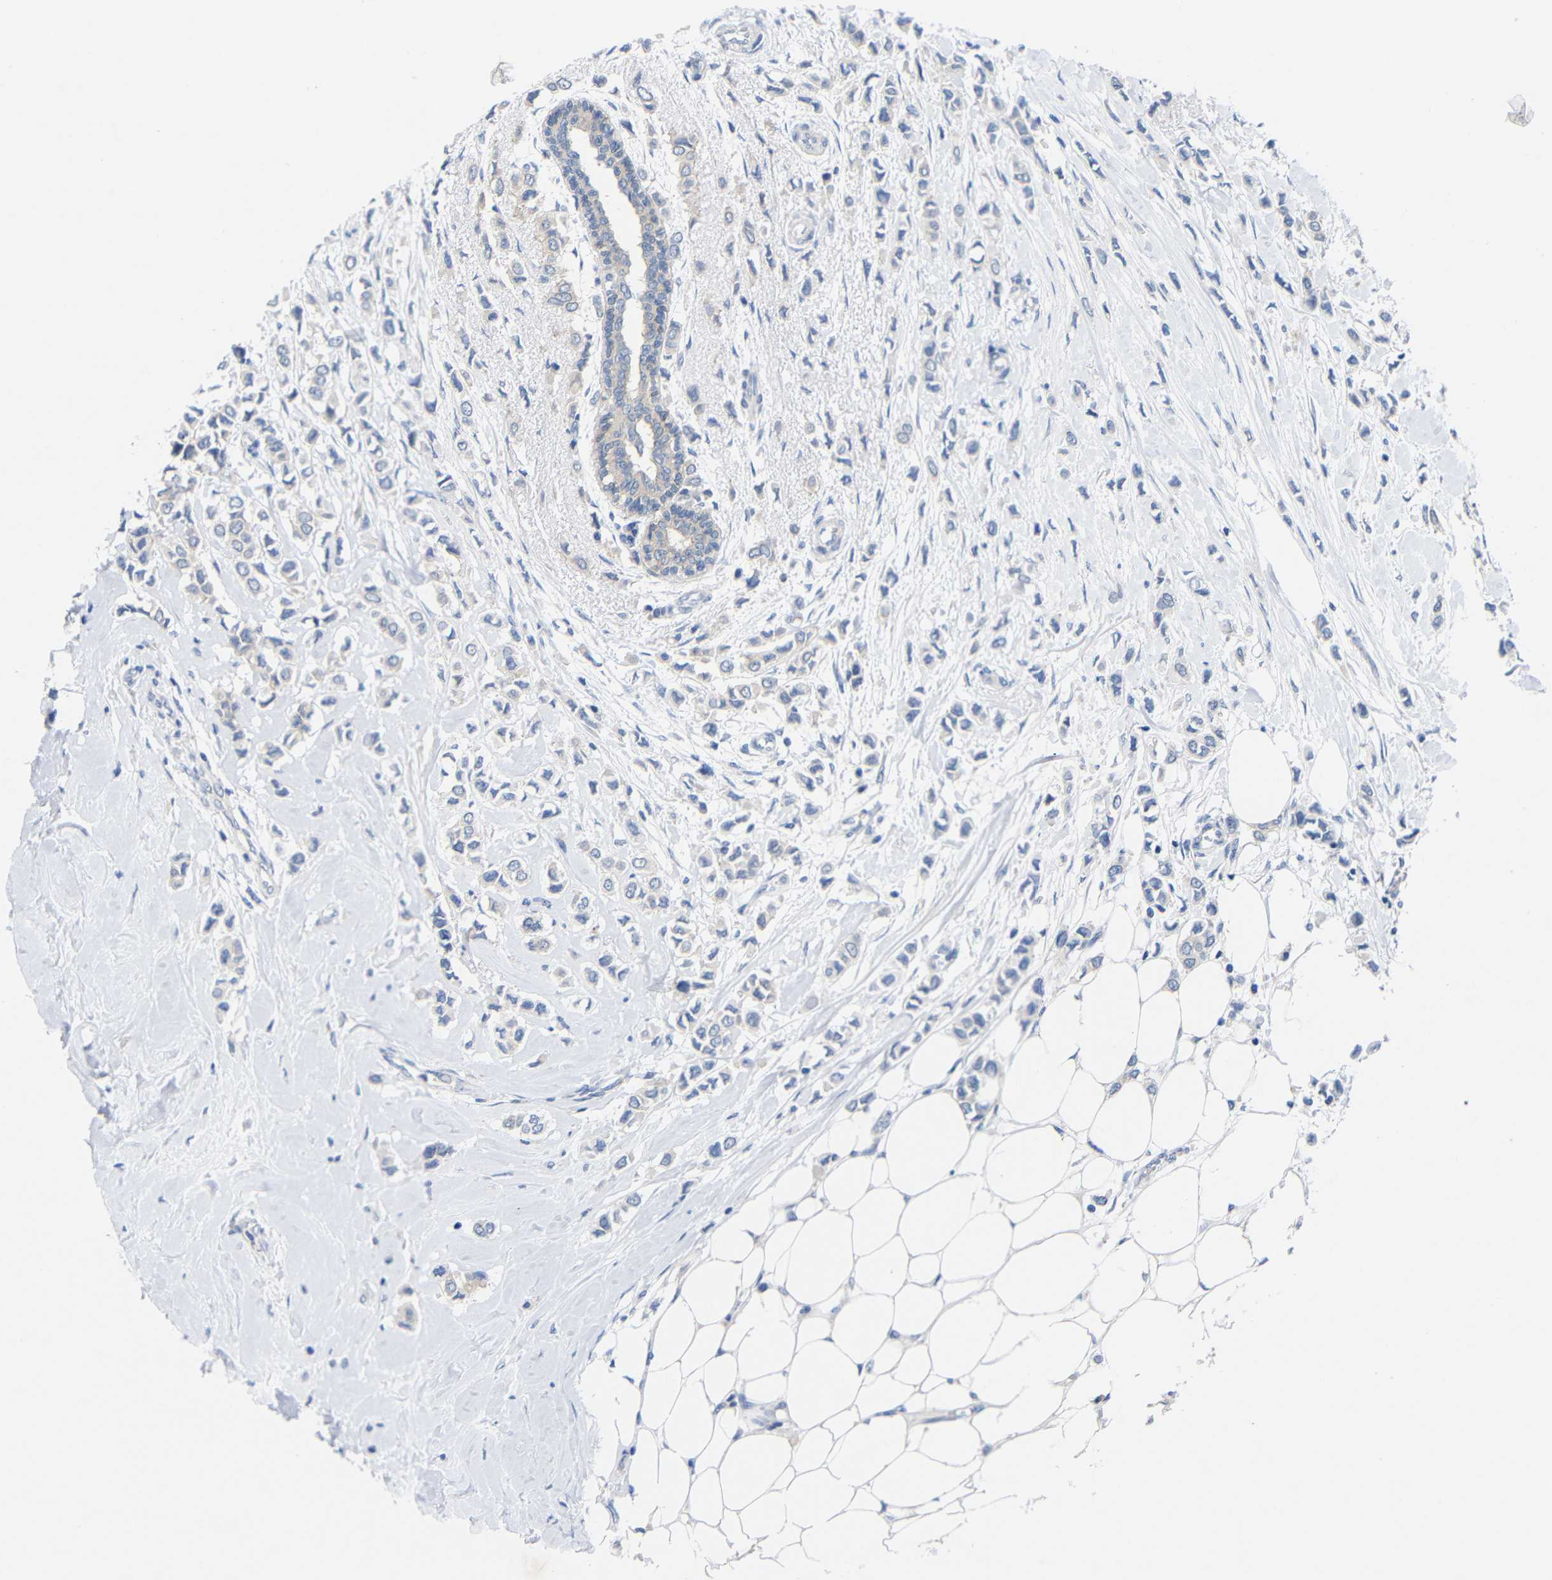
{"staining": {"intensity": "negative", "quantity": "none", "location": "none"}, "tissue": "breast cancer", "cell_type": "Tumor cells", "image_type": "cancer", "snomed": [{"axis": "morphology", "description": "Lobular carcinoma"}, {"axis": "topography", "description": "Breast"}], "caption": "There is no significant expression in tumor cells of lobular carcinoma (breast).", "gene": "CMTM1", "patient": {"sex": "female", "age": 51}}